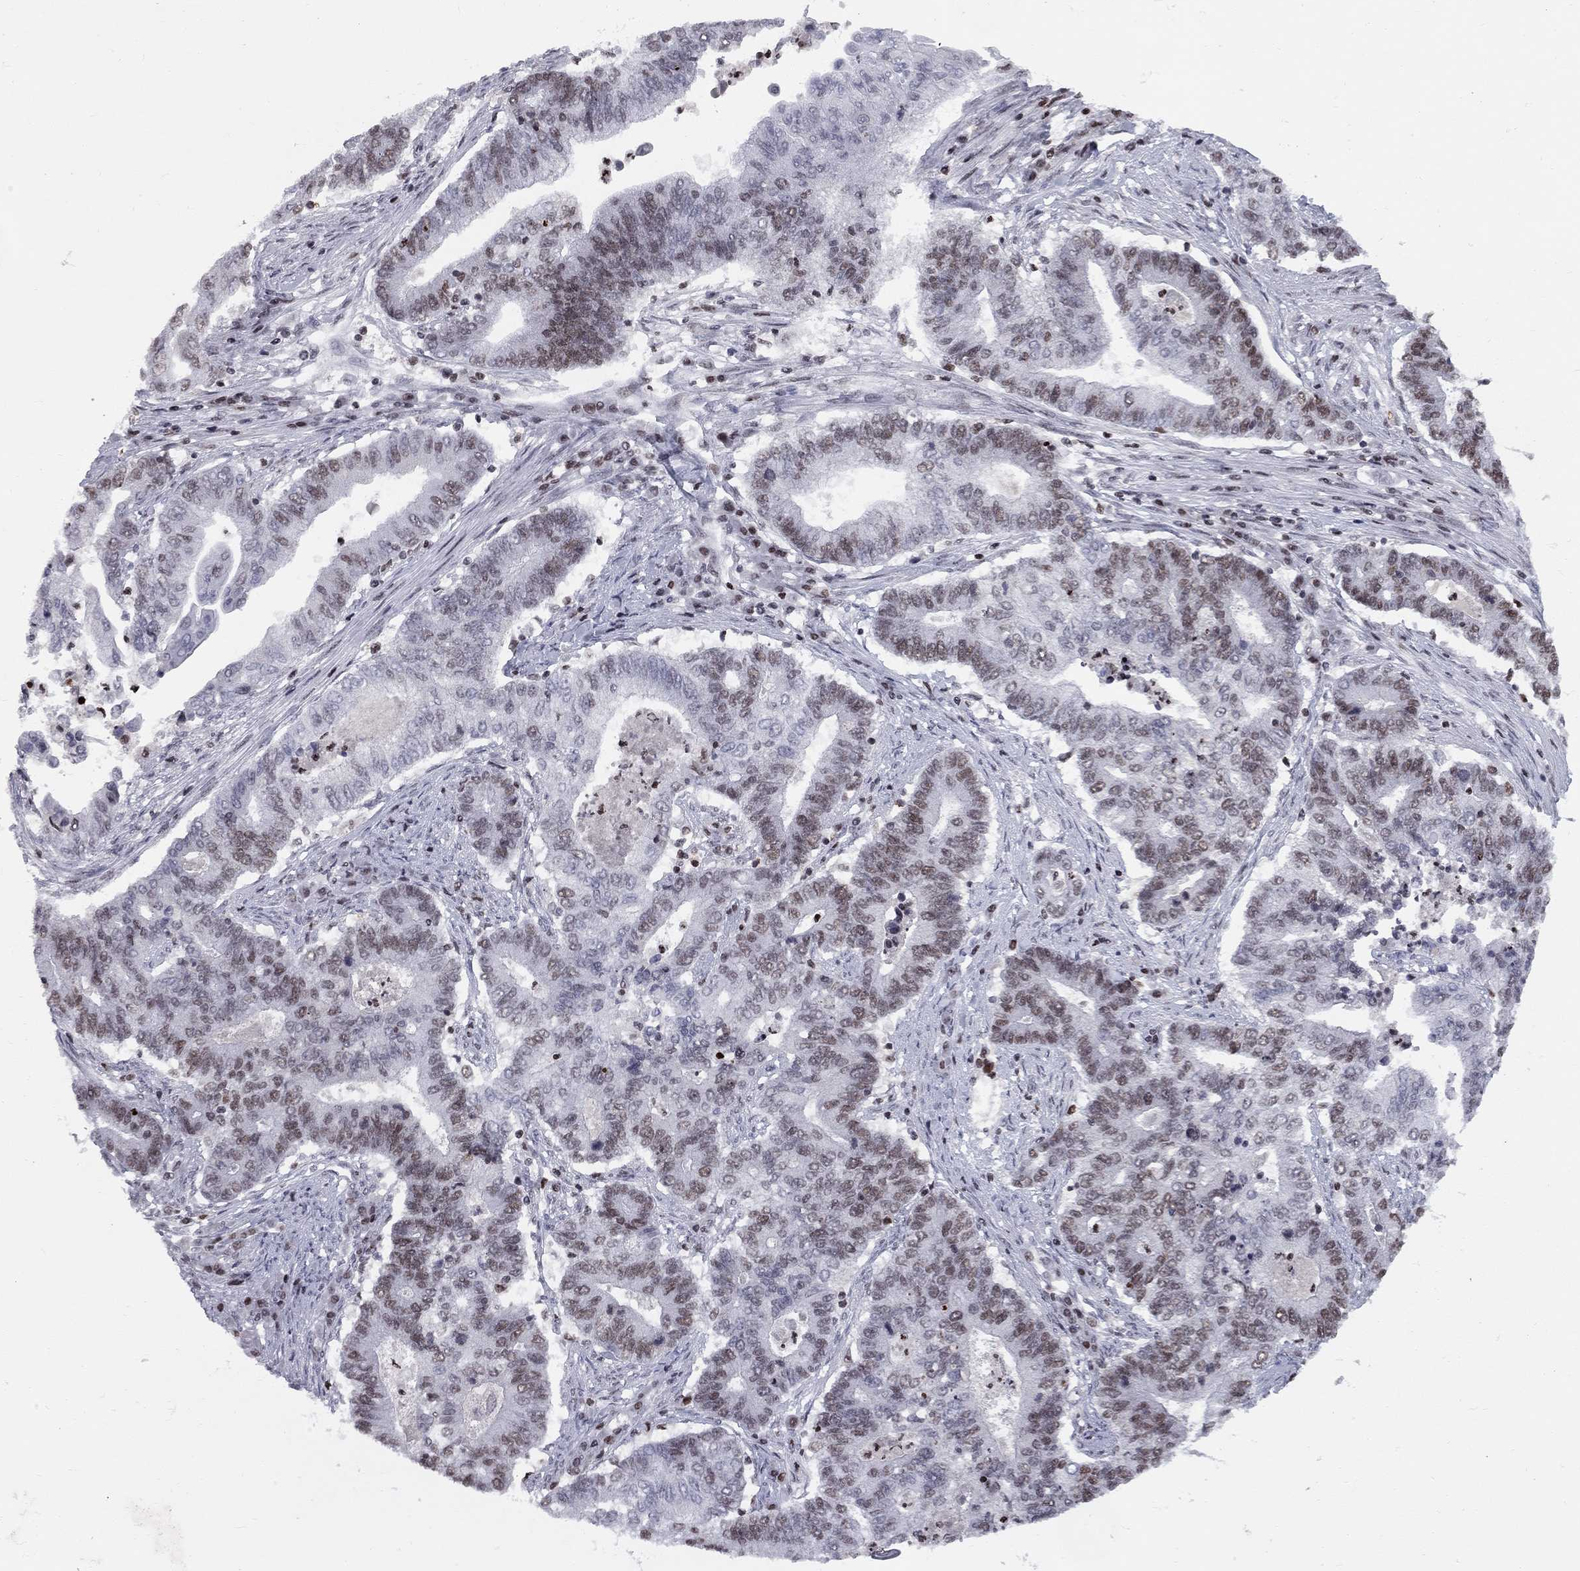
{"staining": {"intensity": "moderate", "quantity": "25%-75%", "location": "nuclear"}, "tissue": "endometrial cancer", "cell_type": "Tumor cells", "image_type": "cancer", "snomed": [{"axis": "morphology", "description": "Adenocarcinoma, NOS"}, {"axis": "topography", "description": "Uterus"}, {"axis": "topography", "description": "Endometrium"}], "caption": "Endometrial adenocarcinoma stained for a protein shows moderate nuclear positivity in tumor cells. (DAB = brown stain, brightfield microscopy at high magnification).", "gene": "RNASEH2C", "patient": {"sex": "female", "age": 54}}